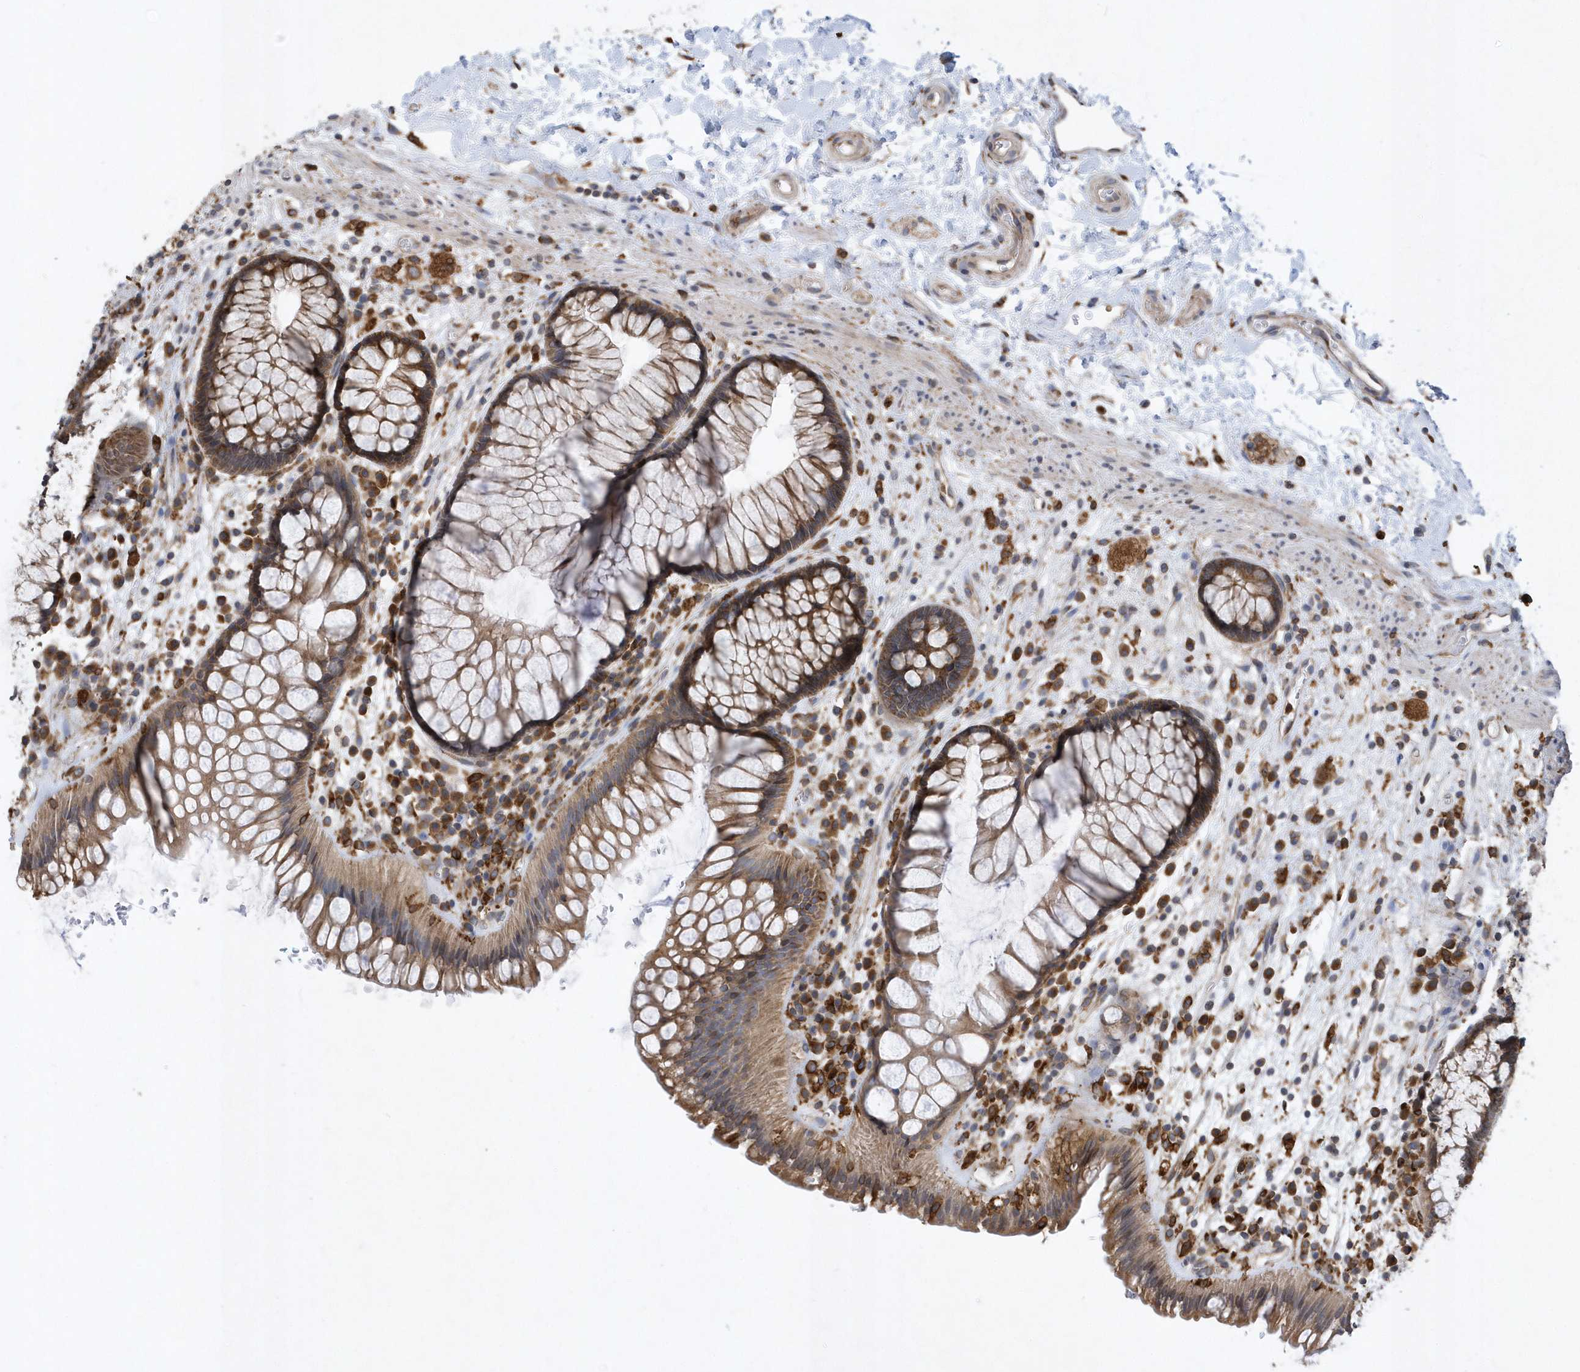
{"staining": {"intensity": "moderate", "quantity": ">75%", "location": "cytoplasmic/membranous"}, "tissue": "rectum", "cell_type": "Glandular cells", "image_type": "normal", "snomed": [{"axis": "morphology", "description": "Normal tissue, NOS"}, {"axis": "topography", "description": "Rectum"}], "caption": "Rectum stained for a protein demonstrates moderate cytoplasmic/membranous positivity in glandular cells. (IHC, brightfield microscopy, high magnification).", "gene": "VAMP7", "patient": {"sex": "male", "age": 51}}